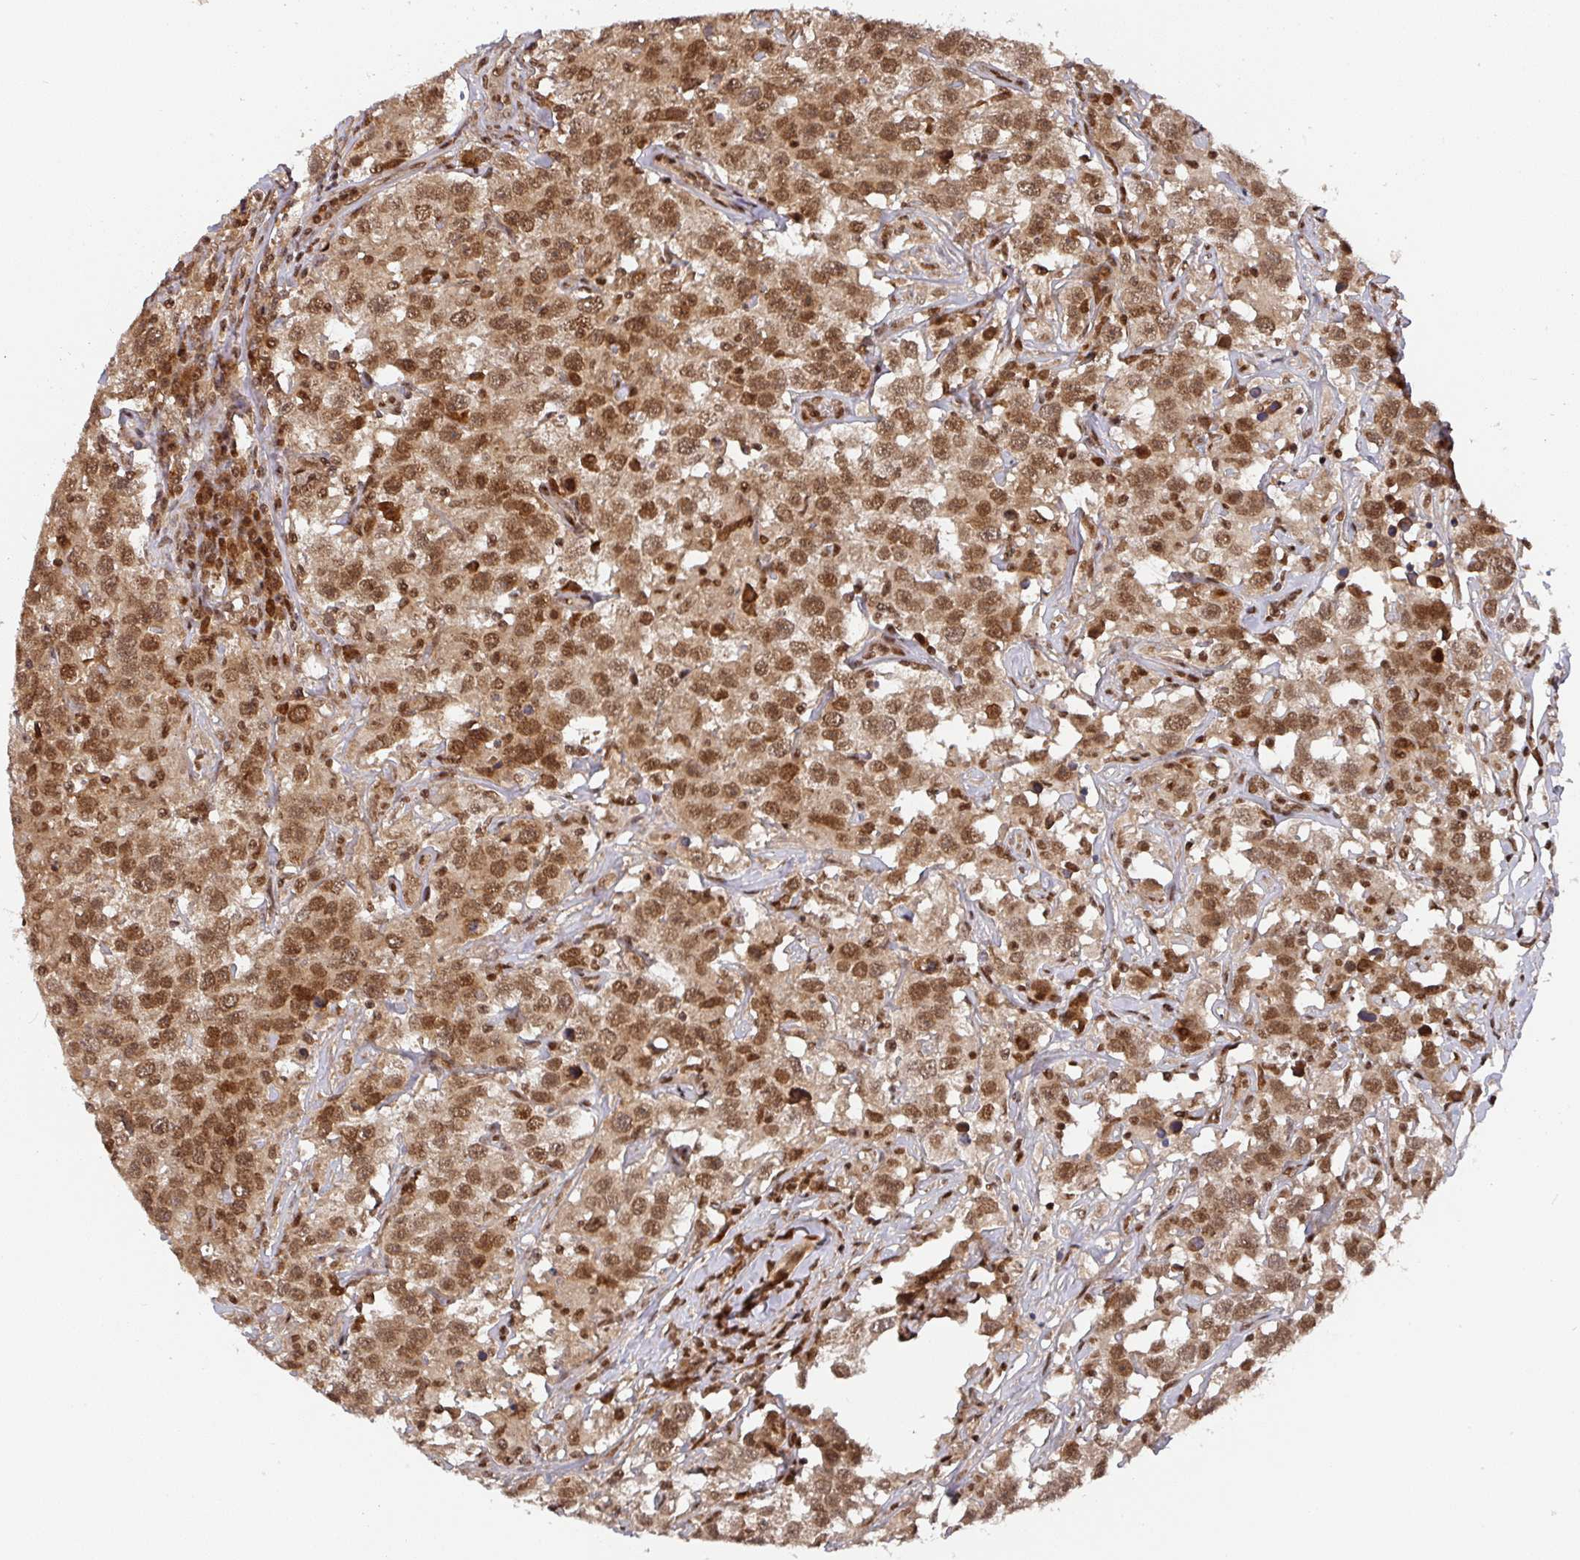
{"staining": {"intensity": "strong", "quantity": ">75%", "location": "cytoplasmic/membranous,nuclear"}, "tissue": "testis cancer", "cell_type": "Tumor cells", "image_type": "cancer", "snomed": [{"axis": "morphology", "description": "Seminoma, NOS"}, {"axis": "topography", "description": "Testis"}], "caption": "This image reveals testis cancer stained with immunohistochemistry (IHC) to label a protein in brown. The cytoplasmic/membranous and nuclear of tumor cells show strong positivity for the protein. Nuclei are counter-stained blue.", "gene": "DIDO1", "patient": {"sex": "male", "age": 41}}